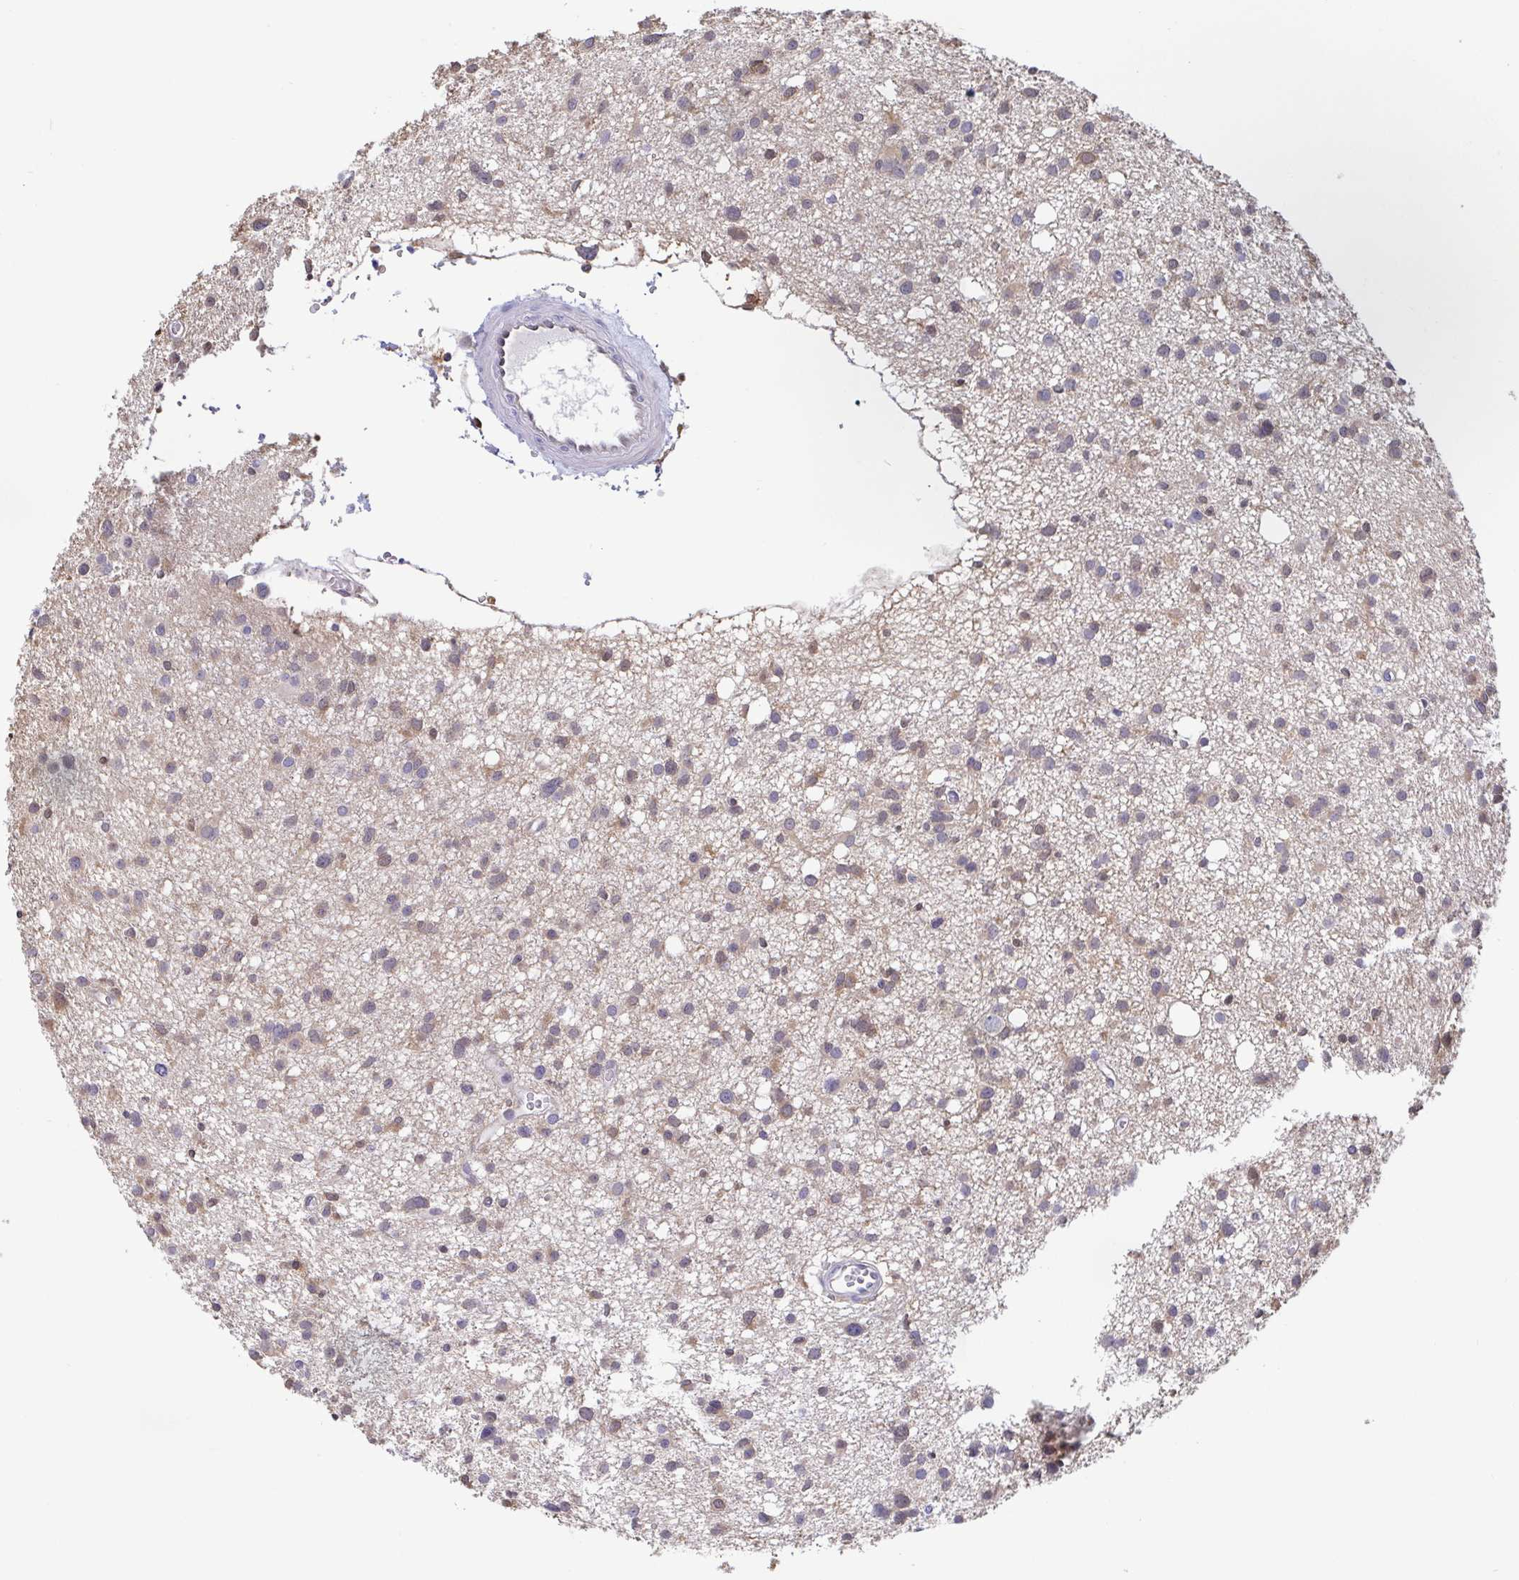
{"staining": {"intensity": "moderate", "quantity": "25%-75%", "location": "cytoplasmic/membranous"}, "tissue": "glioma", "cell_type": "Tumor cells", "image_type": "cancer", "snomed": [{"axis": "morphology", "description": "Glioma, malignant, High grade"}, {"axis": "topography", "description": "Brain"}], "caption": "Glioma tissue reveals moderate cytoplasmic/membranous positivity in about 25%-75% of tumor cells, visualized by immunohistochemistry.", "gene": "IDH1", "patient": {"sex": "male", "age": 23}}